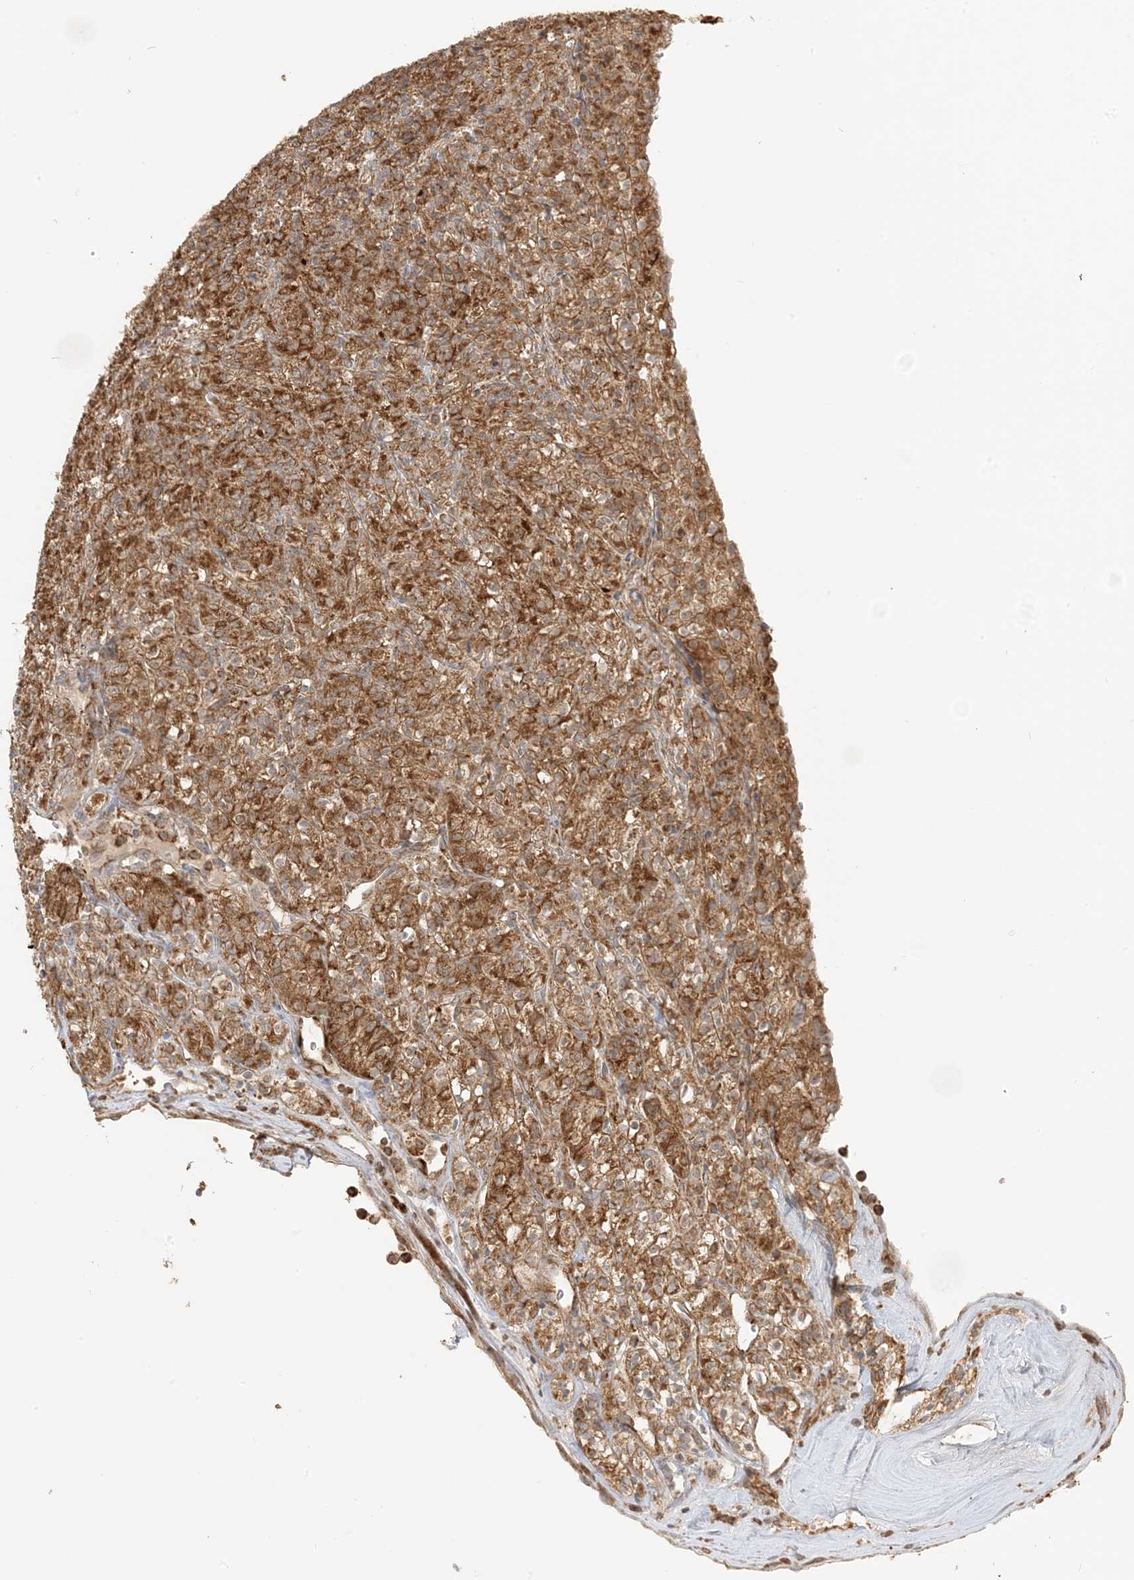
{"staining": {"intensity": "strong", "quantity": ">75%", "location": "cytoplasmic/membranous"}, "tissue": "renal cancer", "cell_type": "Tumor cells", "image_type": "cancer", "snomed": [{"axis": "morphology", "description": "Adenocarcinoma, NOS"}, {"axis": "topography", "description": "Kidney"}], "caption": "Brown immunohistochemical staining in renal cancer demonstrates strong cytoplasmic/membranous expression in about >75% of tumor cells.", "gene": "N4BP3", "patient": {"sex": "male", "age": 77}}